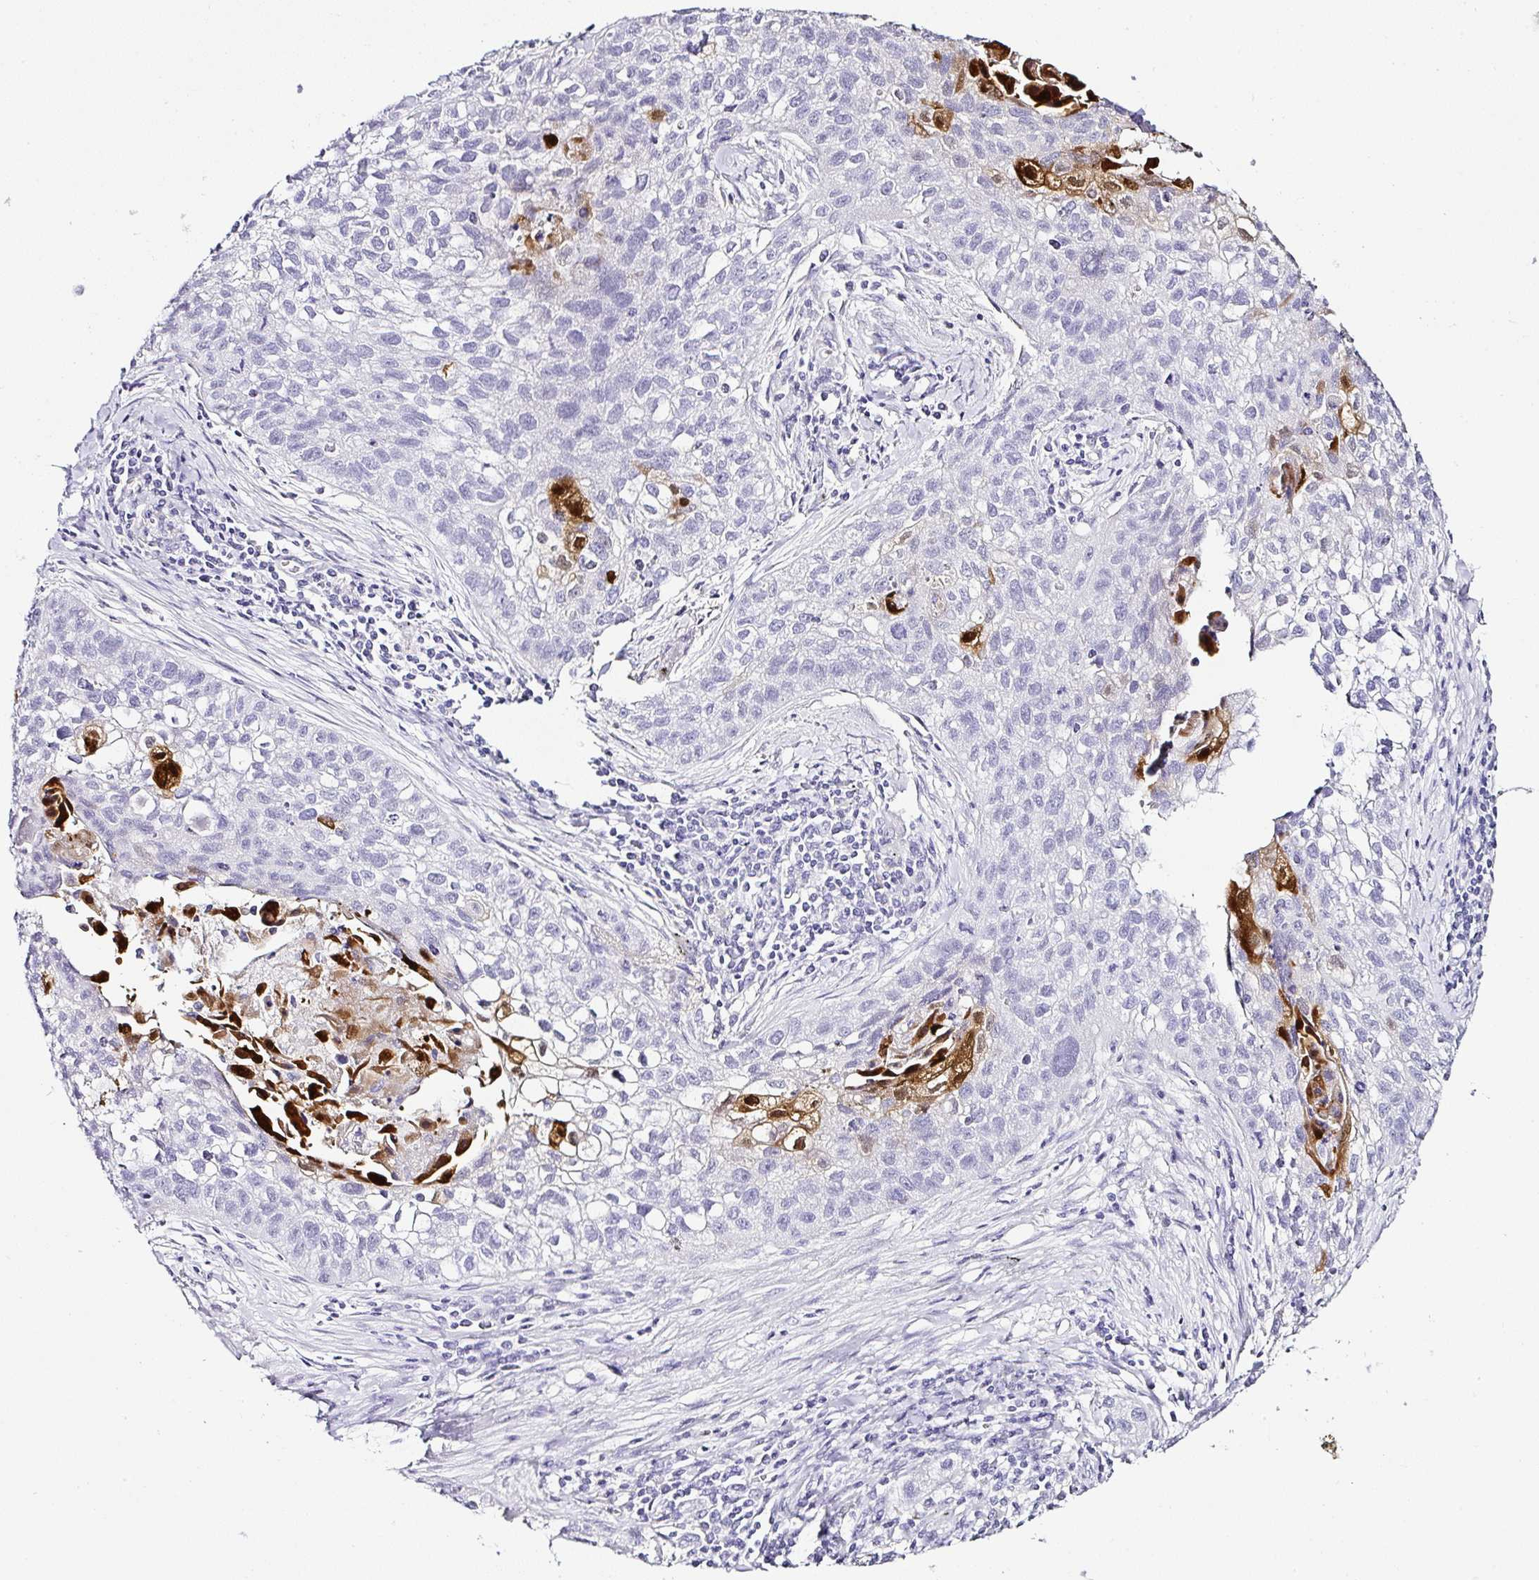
{"staining": {"intensity": "negative", "quantity": "none", "location": "none"}, "tissue": "lung cancer", "cell_type": "Tumor cells", "image_type": "cancer", "snomed": [{"axis": "morphology", "description": "Squamous cell carcinoma, NOS"}, {"axis": "topography", "description": "Lung"}], "caption": "The image shows no significant positivity in tumor cells of squamous cell carcinoma (lung). (DAB (3,3'-diaminobenzidine) immunohistochemistry, high magnification).", "gene": "SERPINB3", "patient": {"sex": "male", "age": 74}}